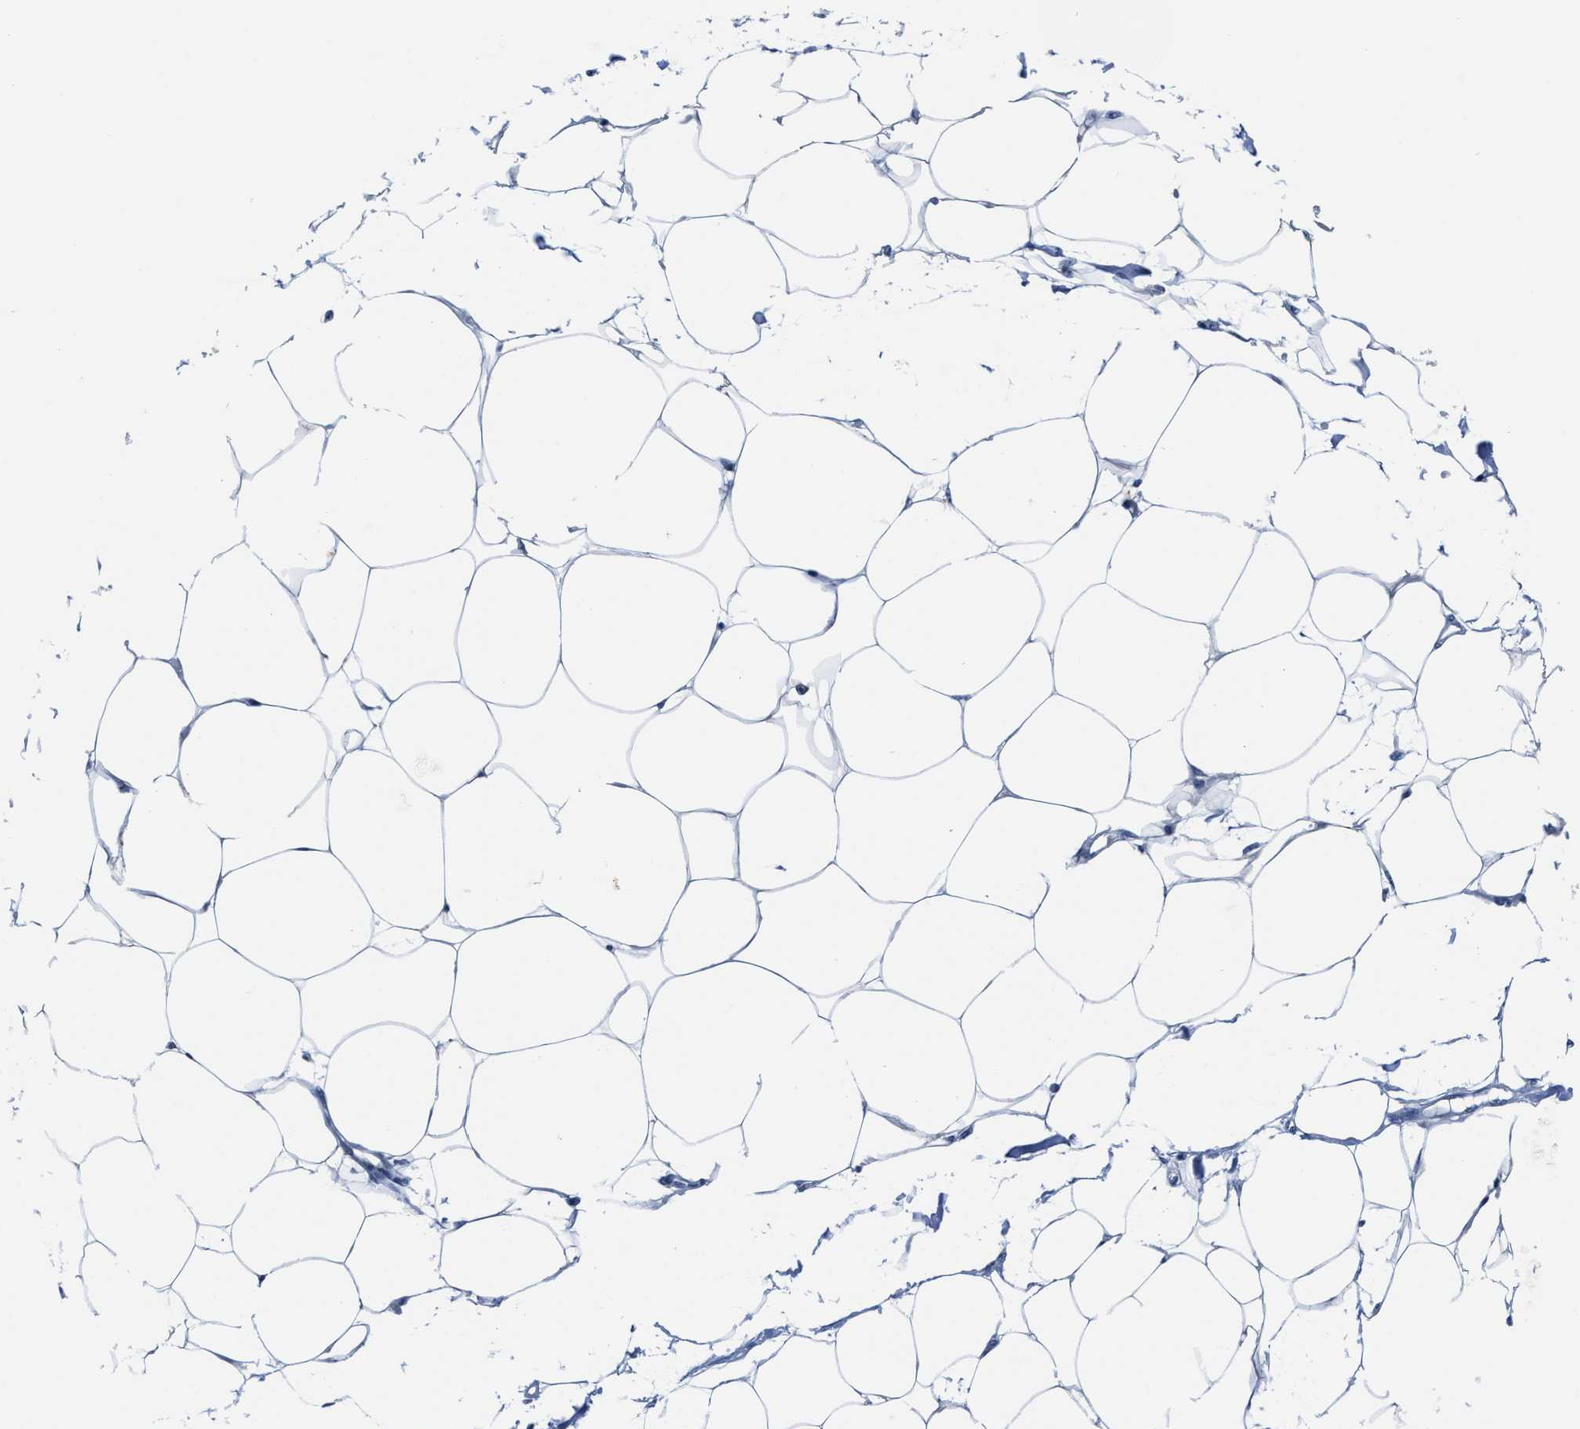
{"staining": {"intensity": "negative", "quantity": "none", "location": "none"}, "tissue": "adipose tissue", "cell_type": "Adipocytes", "image_type": "normal", "snomed": [{"axis": "morphology", "description": "Normal tissue, NOS"}, {"axis": "morphology", "description": "Adenocarcinoma, NOS"}, {"axis": "topography", "description": "Colon"}, {"axis": "topography", "description": "Peripheral nerve tissue"}], "caption": "An IHC micrograph of benign adipose tissue is shown. There is no staining in adipocytes of adipose tissue.", "gene": "ASZ1", "patient": {"sex": "male", "age": 14}}